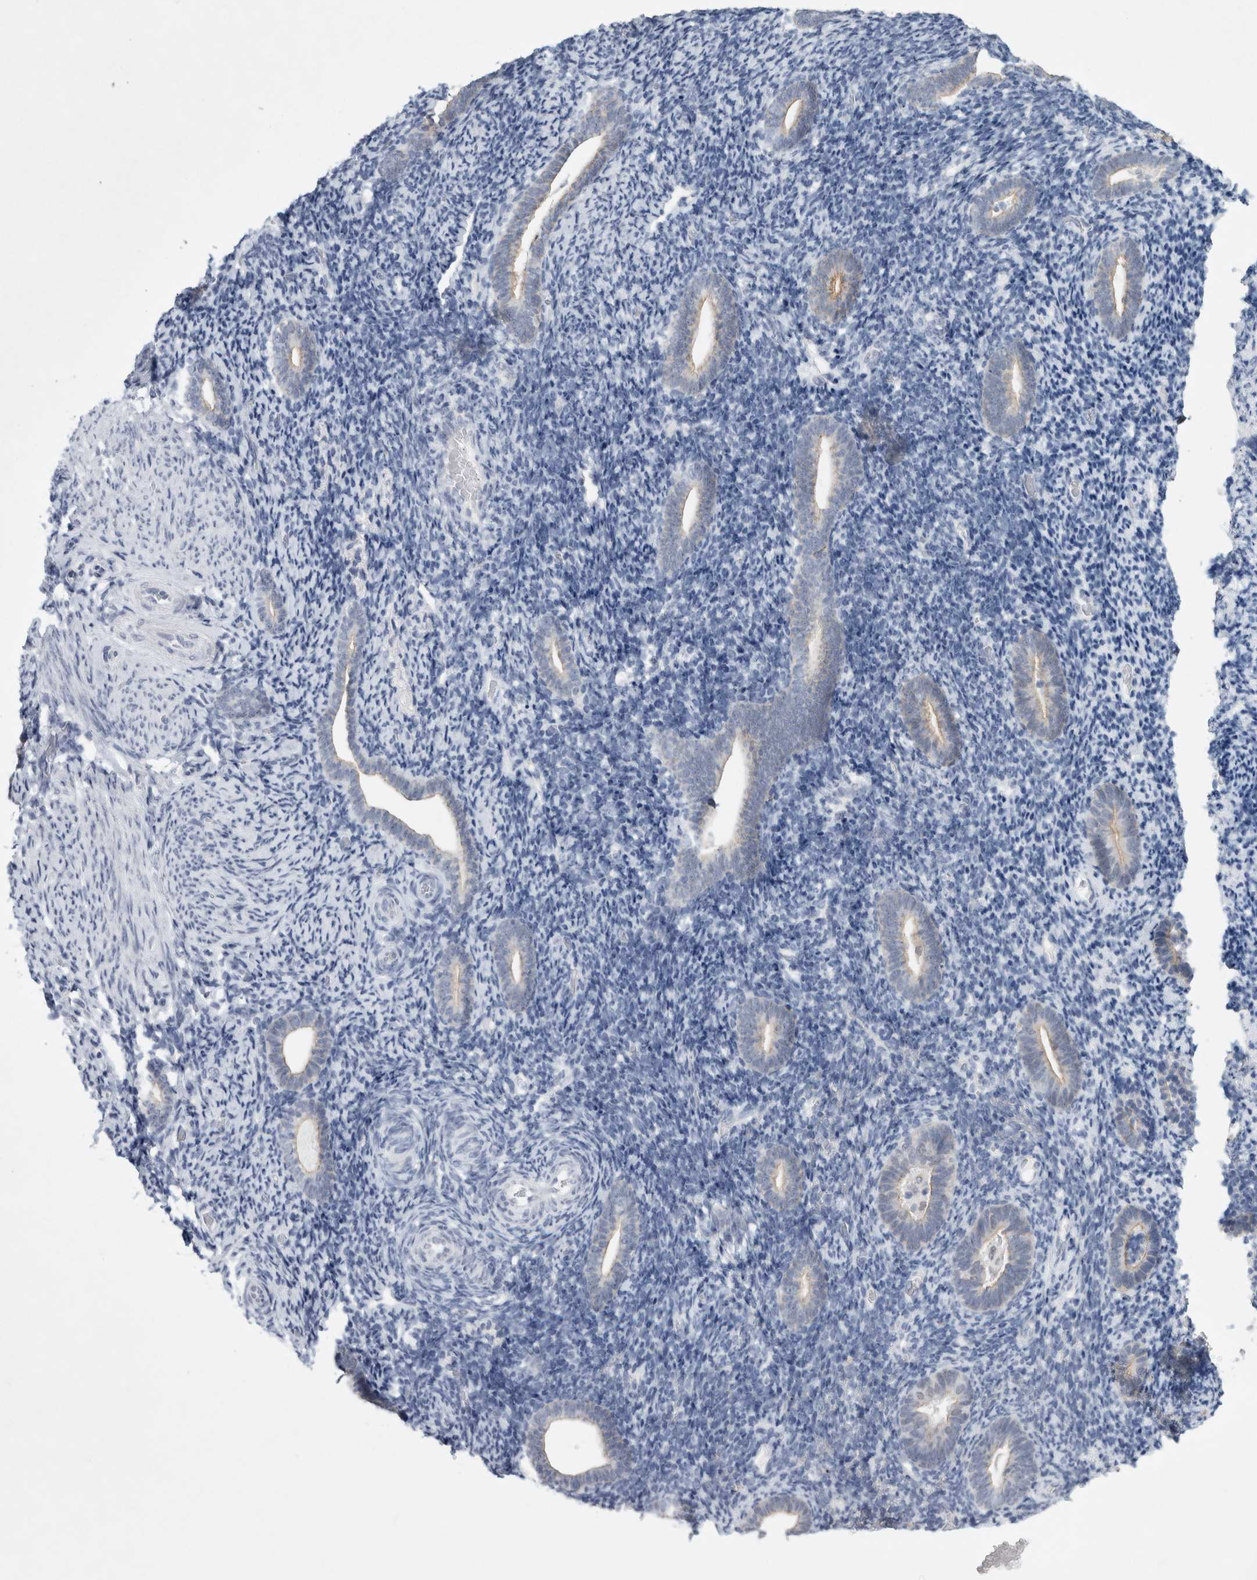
{"staining": {"intensity": "negative", "quantity": "none", "location": "none"}, "tissue": "endometrium", "cell_type": "Cells in endometrial stroma", "image_type": "normal", "snomed": [{"axis": "morphology", "description": "Normal tissue, NOS"}, {"axis": "topography", "description": "Endometrium"}], "caption": "A high-resolution photomicrograph shows IHC staining of benign endometrium, which demonstrates no significant expression in cells in endometrial stroma.", "gene": "NIPA1", "patient": {"sex": "female", "age": 51}}